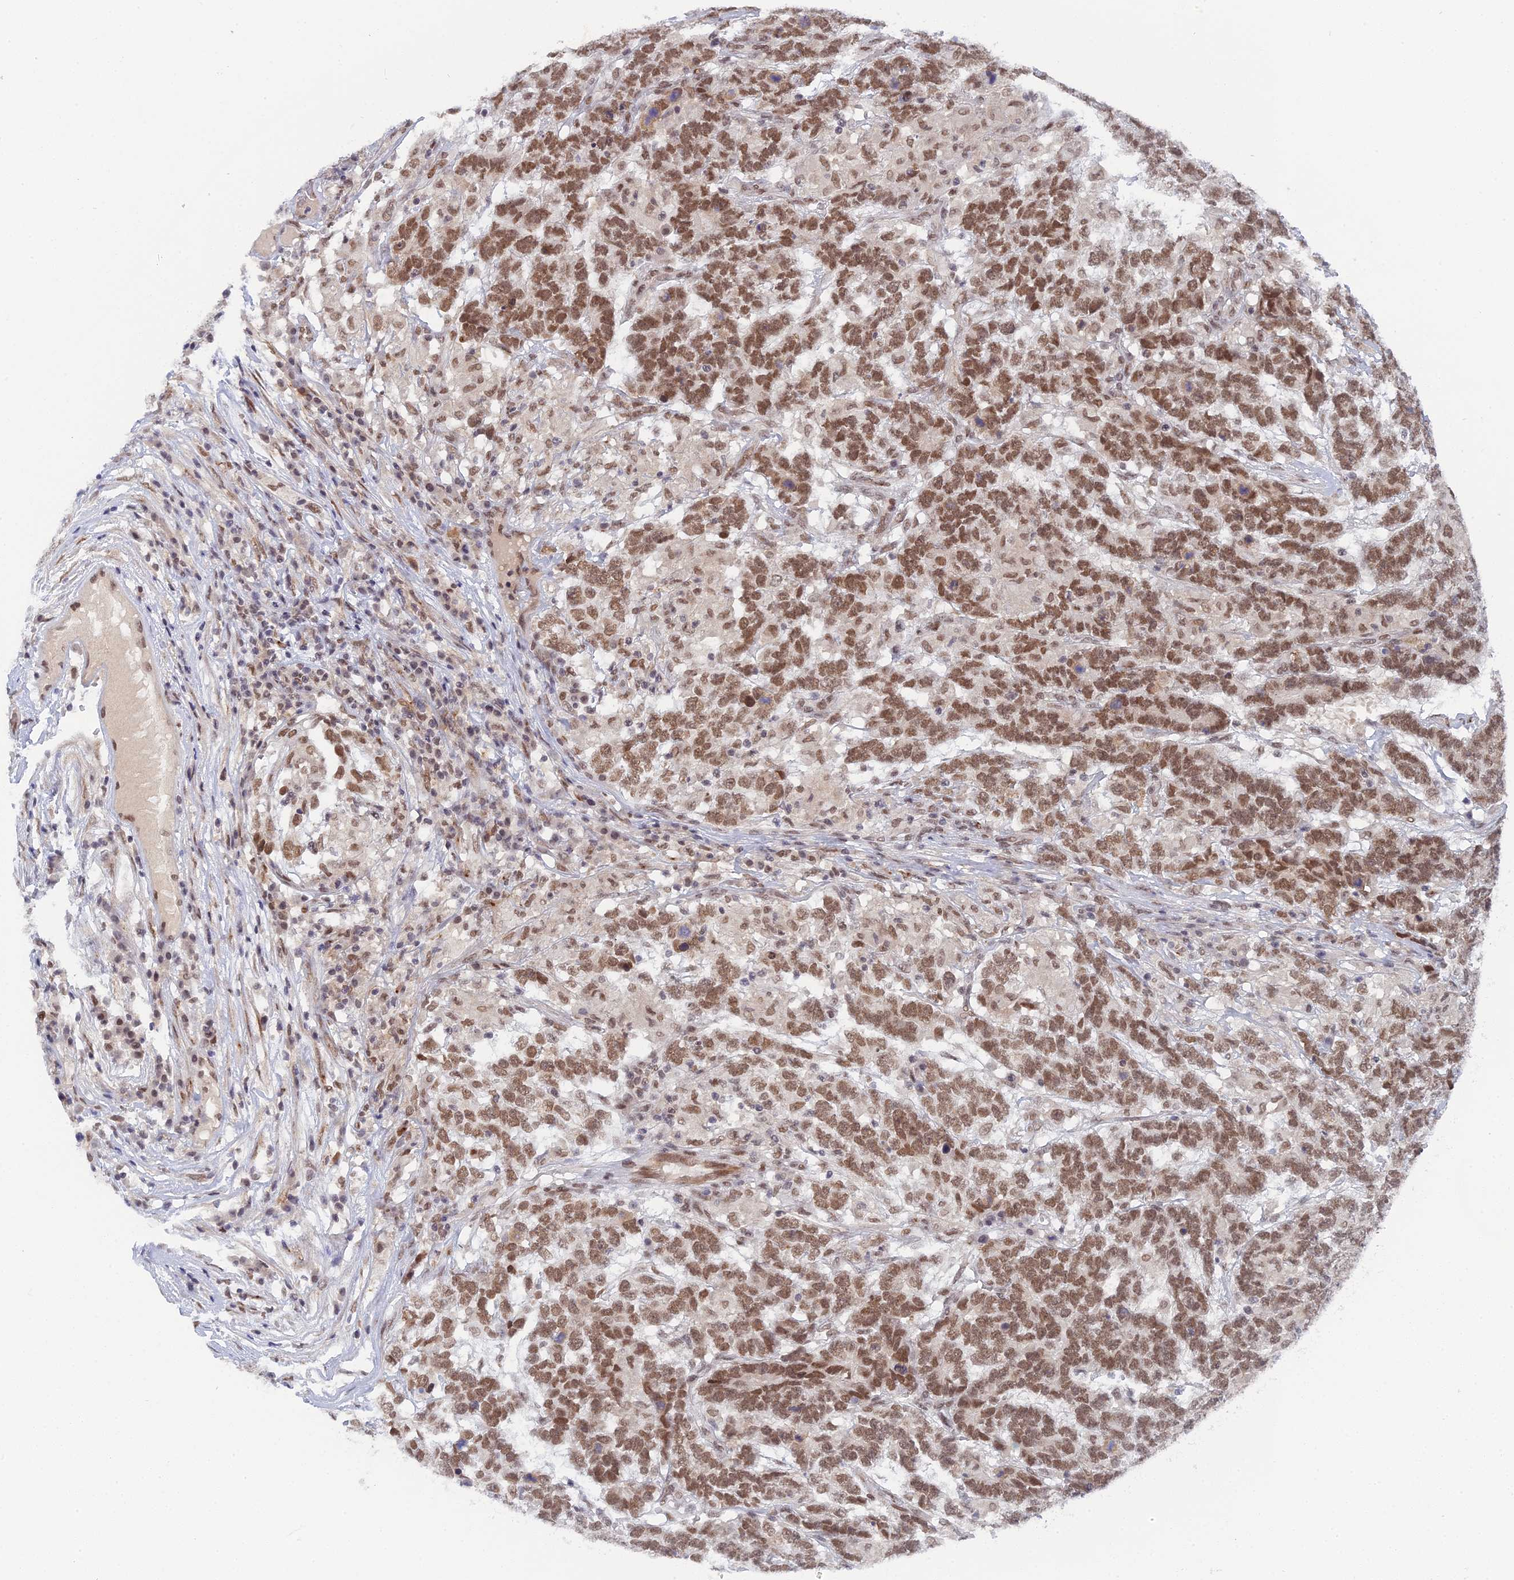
{"staining": {"intensity": "moderate", "quantity": ">75%", "location": "nuclear"}, "tissue": "testis cancer", "cell_type": "Tumor cells", "image_type": "cancer", "snomed": [{"axis": "morphology", "description": "Carcinoma, Embryonal, NOS"}, {"axis": "topography", "description": "Testis"}], "caption": "Immunohistochemical staining of embryonal carcinoma (testis) displays medium levels of moderate nuclear protein staining in approximately >75% of tumor cells. (IHC, brightfield microscopy, high magnification).", "gene": "CCDC85A", "patient": {"sex": "male", "age": 26}}